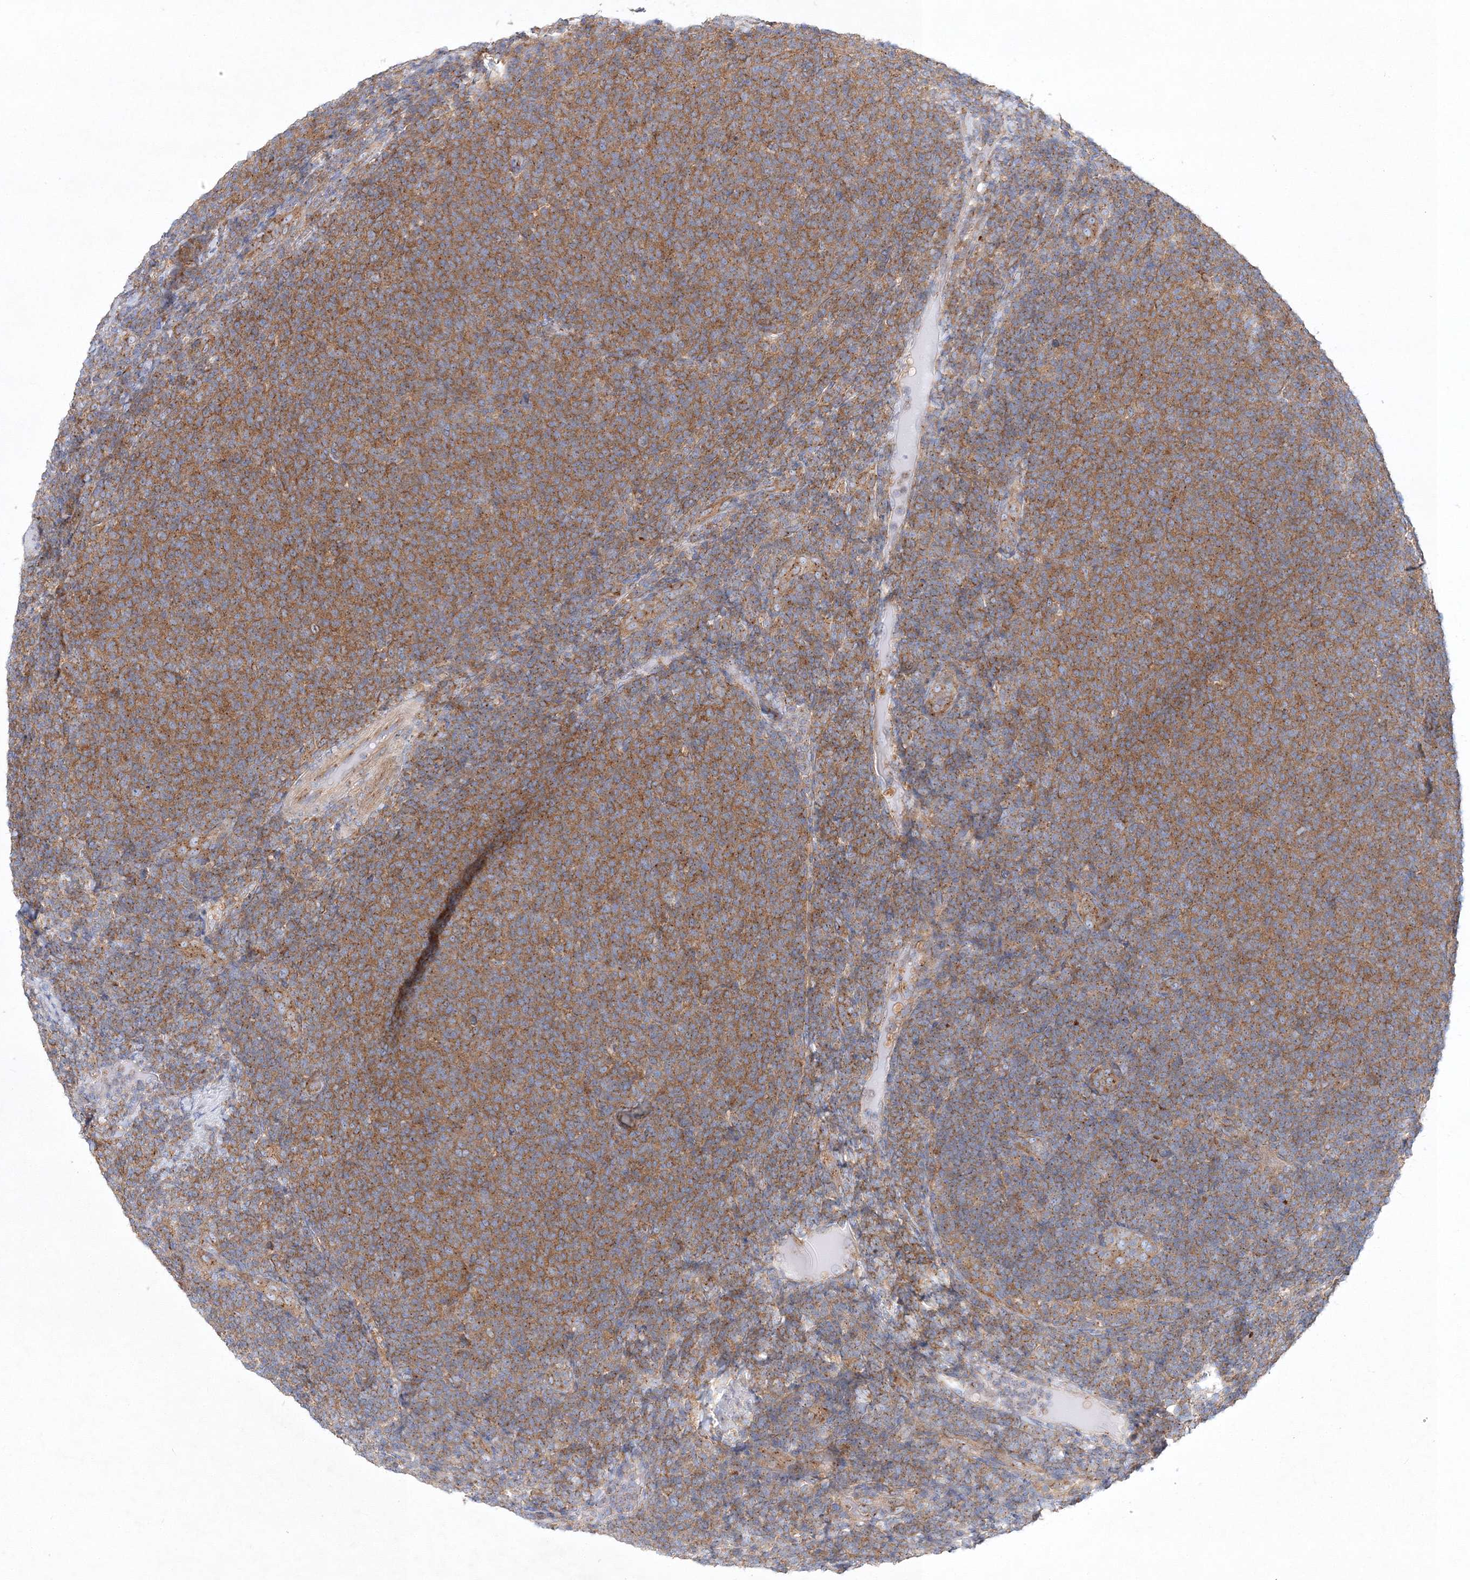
{"staining": {"intensity": "moderate", "quantity": ">75%", "location": "cytoplasmic/membranous"}, "tissue": "lymphoma", "cell_type": "Tumor cells", "image_type": "cancer", "snomed": [{"axis": "morphology", "description": "Malignant lymphoma, non-Hodgkin's type, Low grade"}, {"axis": "topography", "description": "Lymph node"}], "caption": "The photomicrograph demonstrates a brown stain indicating the presence of a protein in the cytoplasmic/membranous of tumor cells in lymphoma.", "gene": "SEC23IP", "patient": {"sex": "male", "age": 66}}